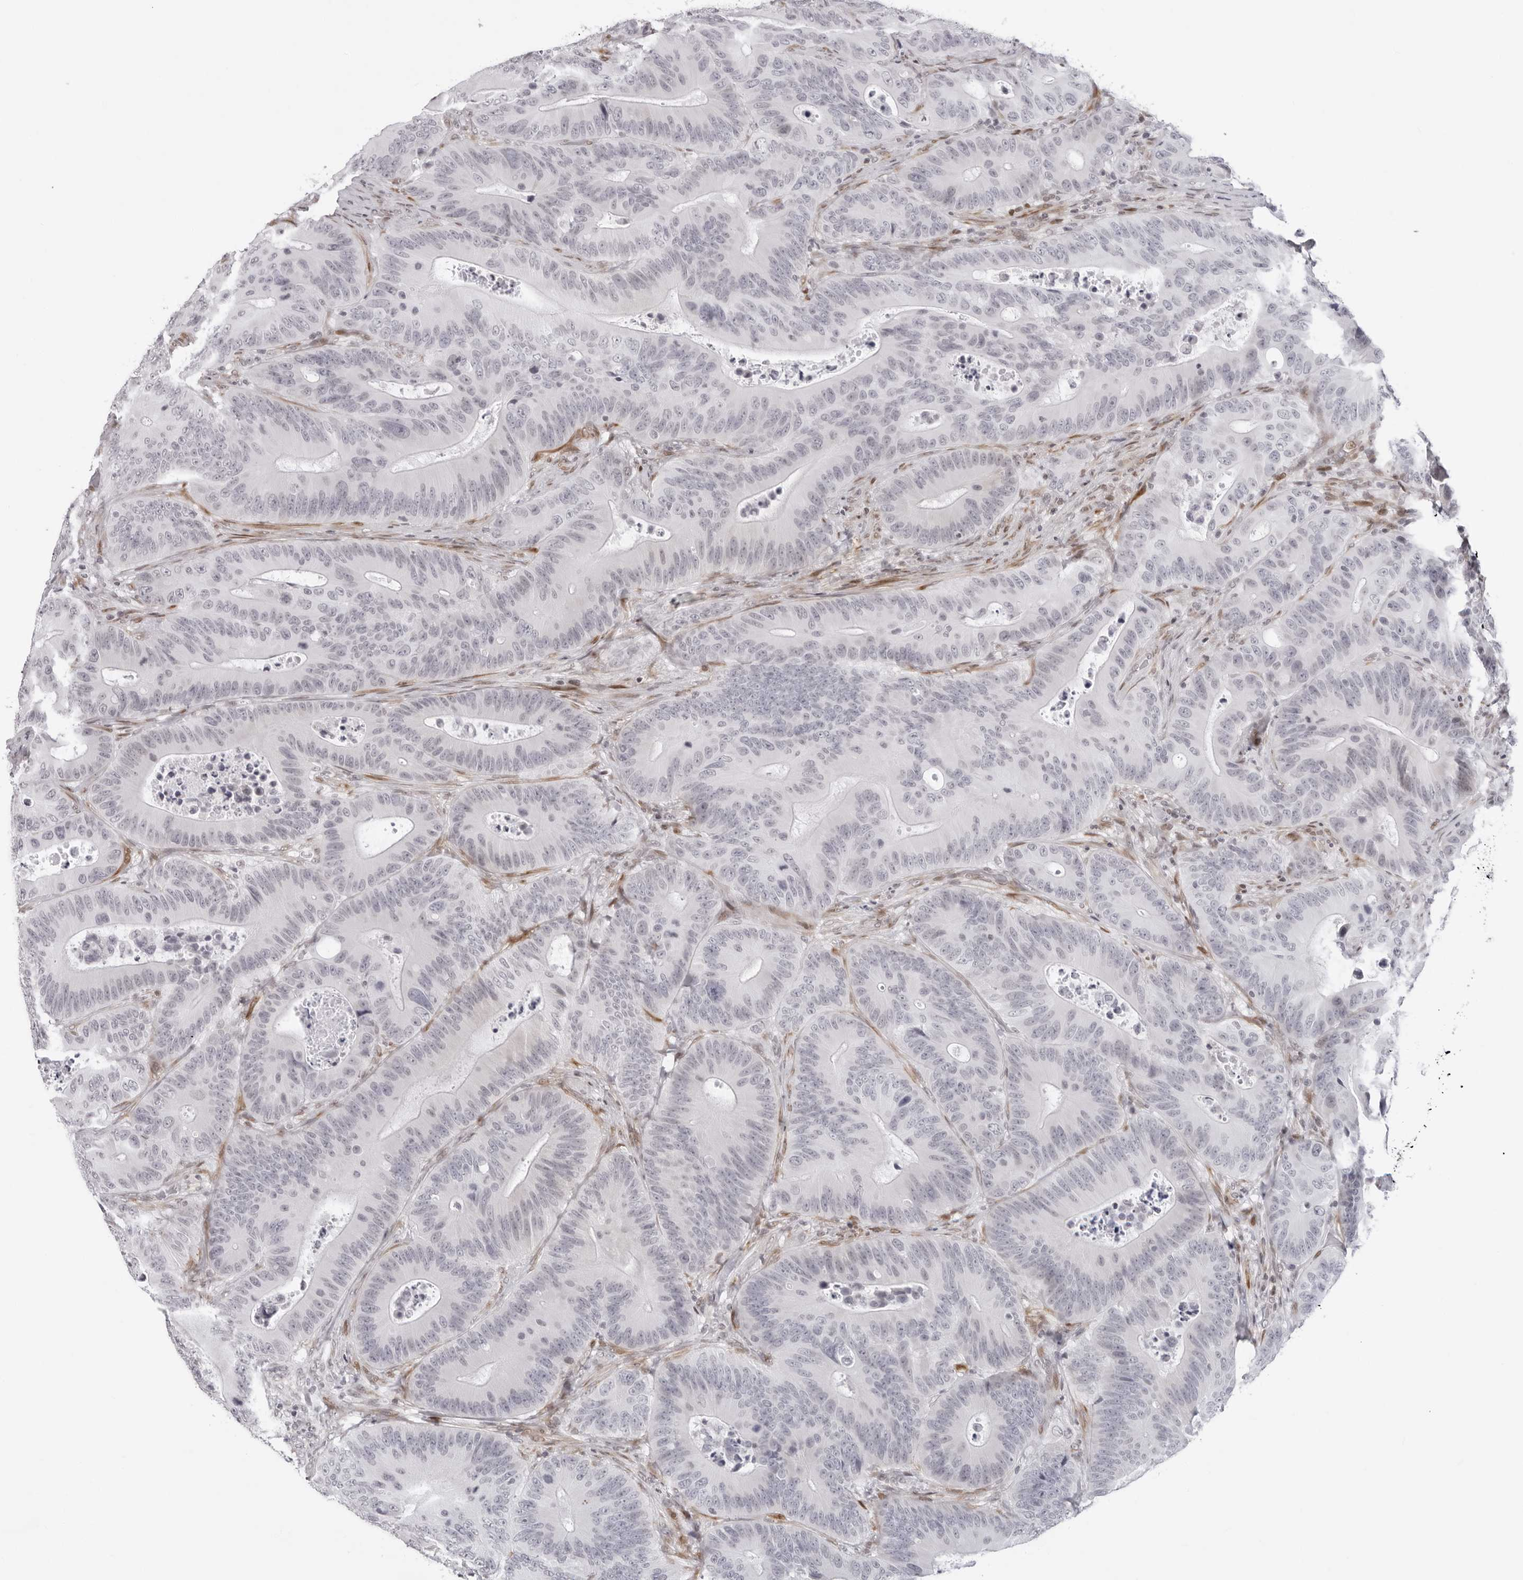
{"staining": {"intensity": "negative", "quantity": "none", "location": "none"}, "tissue": "colorectal cancer", "cell_type": "Tumor cells", "image_type": "cancer", "snomed": [{"axis": "morphology", "description": "Adenocarcinoma, NOS"}, {"axis": "topography", "description": "Colon"}], "caption": "High power microscopy micrograph of an IHC micrograph of adenocarcinoma (colorectal), revealing no significant expression in tumor cells. (Stains: DAB (3,3'-diaminobenzidine) IHC with hematoxylin counter stain, Microscopy: brightfield microscopy at high magnification).", "gene": "NTPCR", "patient": {"sex": "male", "age": 83}}